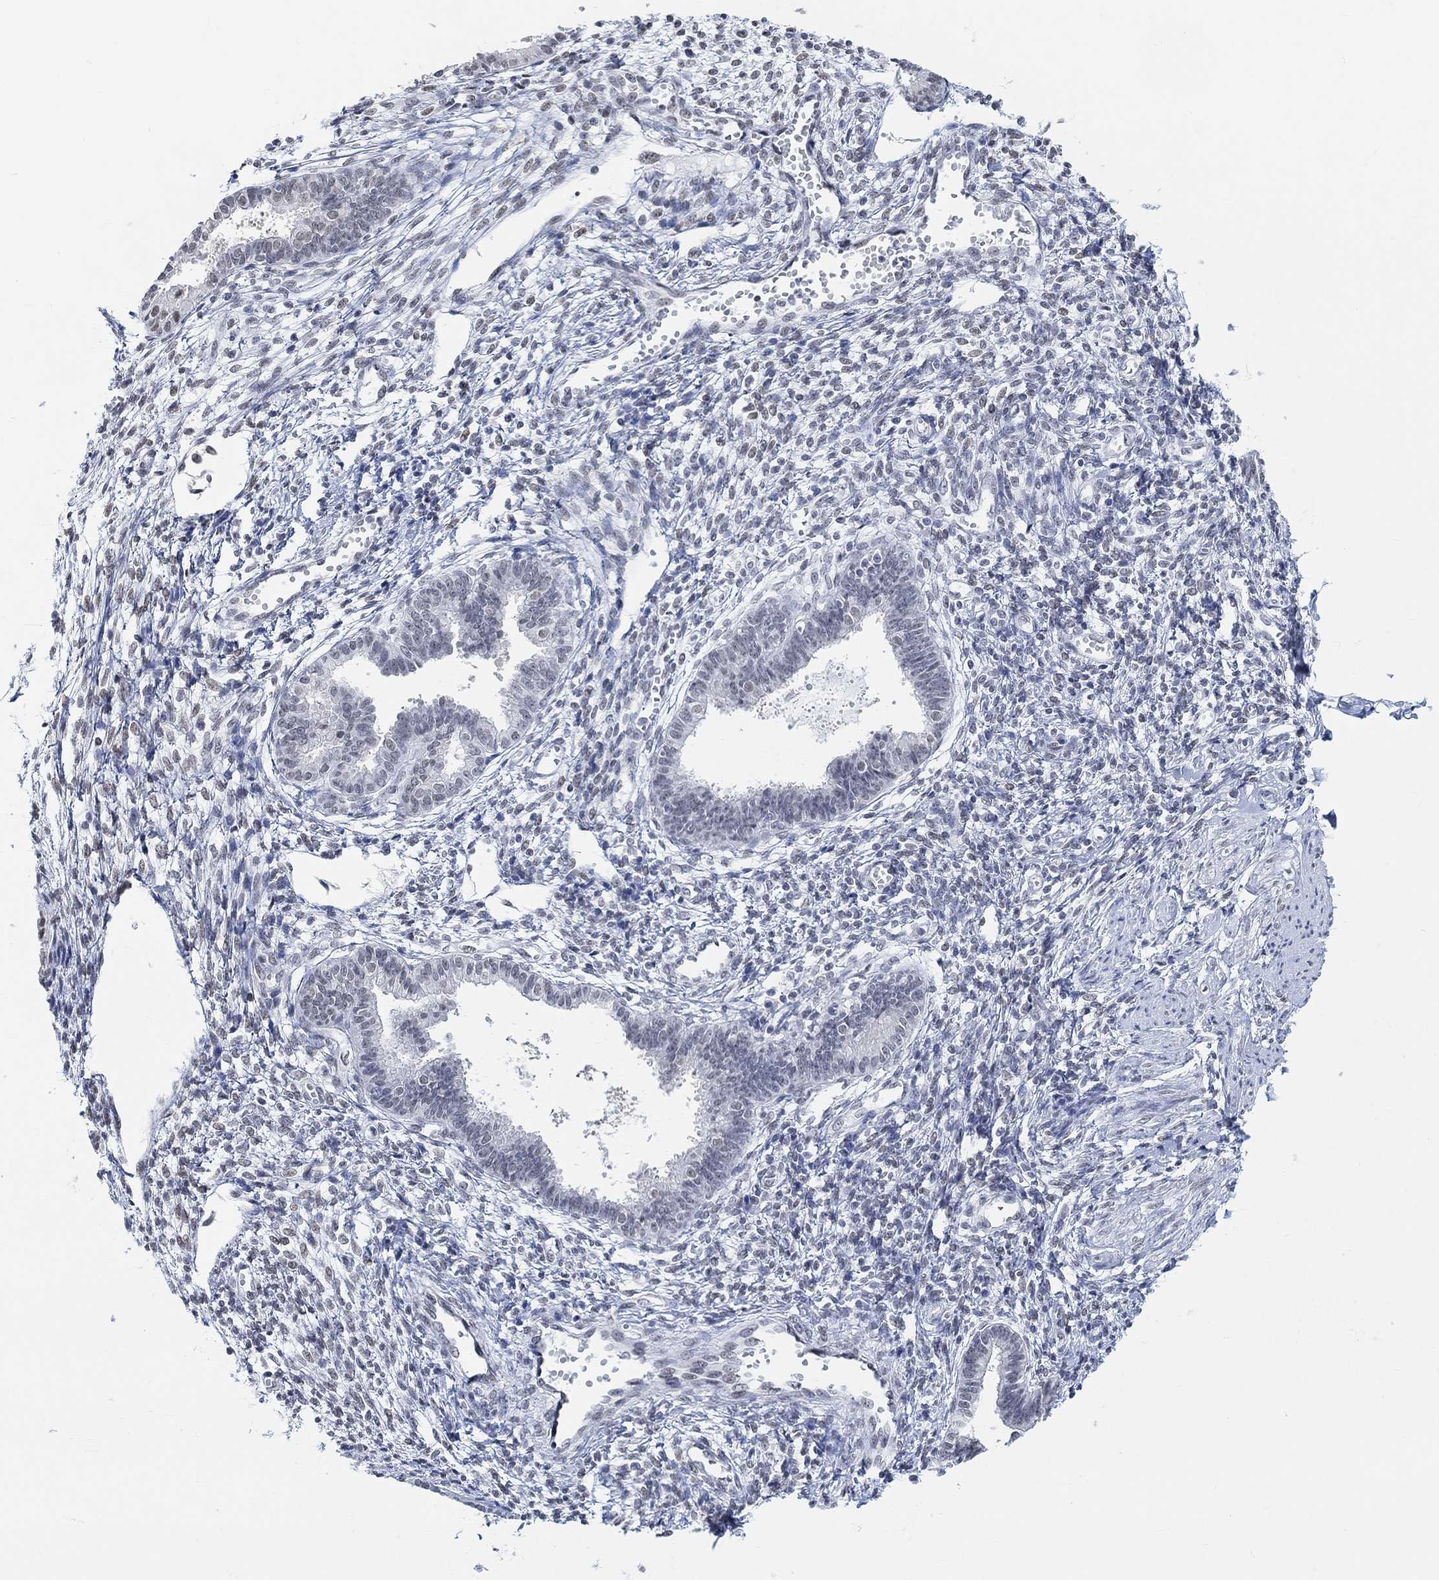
{"staining": {"intensity": "negative", "quantity": "none", "location": "none"}, "tissue": "endometrium", "cell_type": "Cells in endometrial stroma", "image_type": "normal", "snomed": [{"axis": "morphology", "description": "Normal tissue, NOS"}, {"axis": "topography", "description": "Cervix"}, {"axis": "topography", "description": "Endometrium"}], "caption": "IHC of unremarkable endometrium reveals no positivity in cells in endometrial stroma. (Immunohistochemistry, brightfield microscopy, high magnification).", "gene": "PURG", "patient": {"sex": "female", "age": 37}}